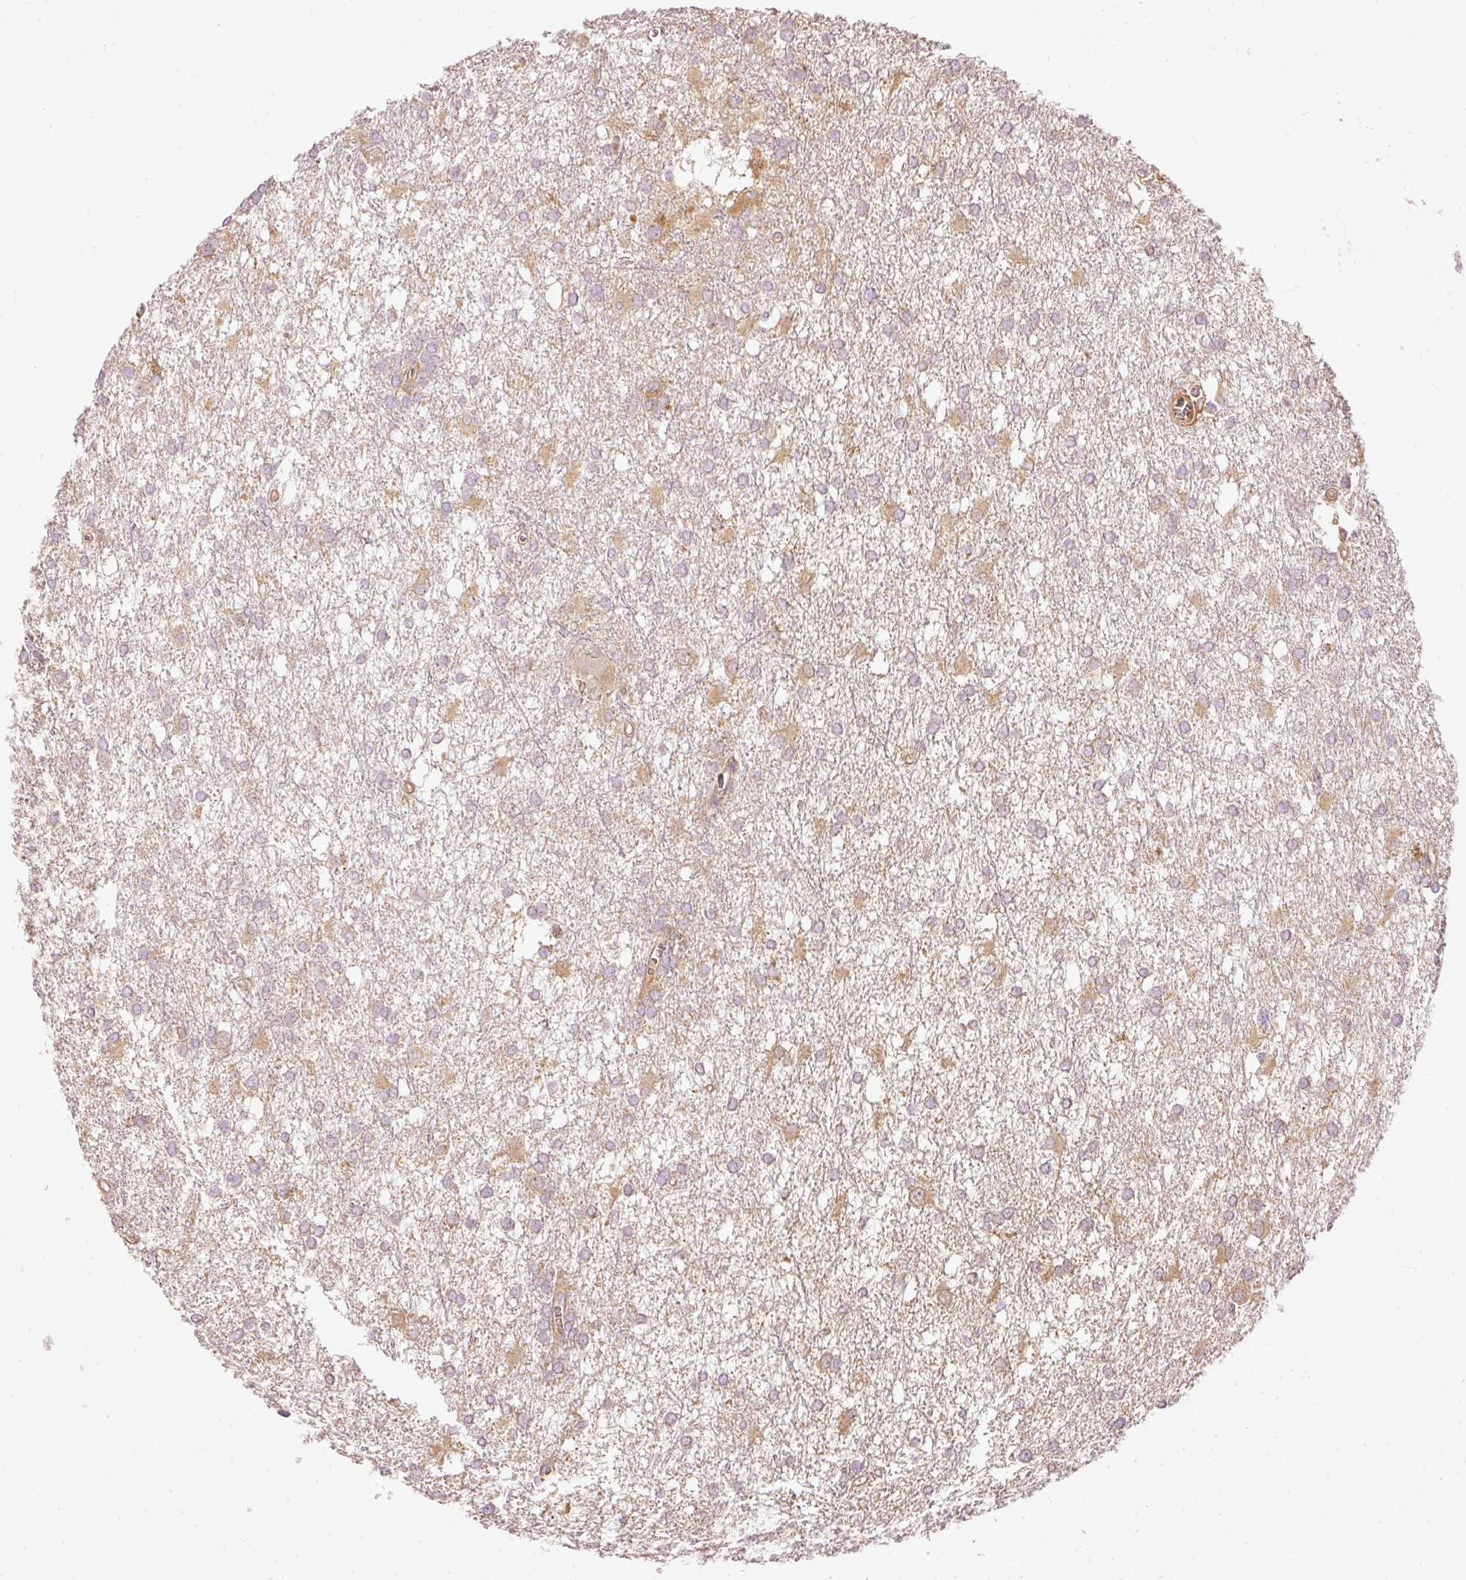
{"staining": {"intensity": "negative", "quantity": "none", "location": "none"}, "tissue": "glioma", "cell_type": "Tumor cells", "image_type": "cancer", "snomed": [{"axis": "morphology", "description": "Glioma, malignant, High grade"}, {"axis": "topography", "description": "Brain"}], "caption": "The micrograph demonstrates no staining of tumor cells in malignant high-grade glioma.", "gene": "PAQR9", "patient": {"sex": "male", "age": 48}}